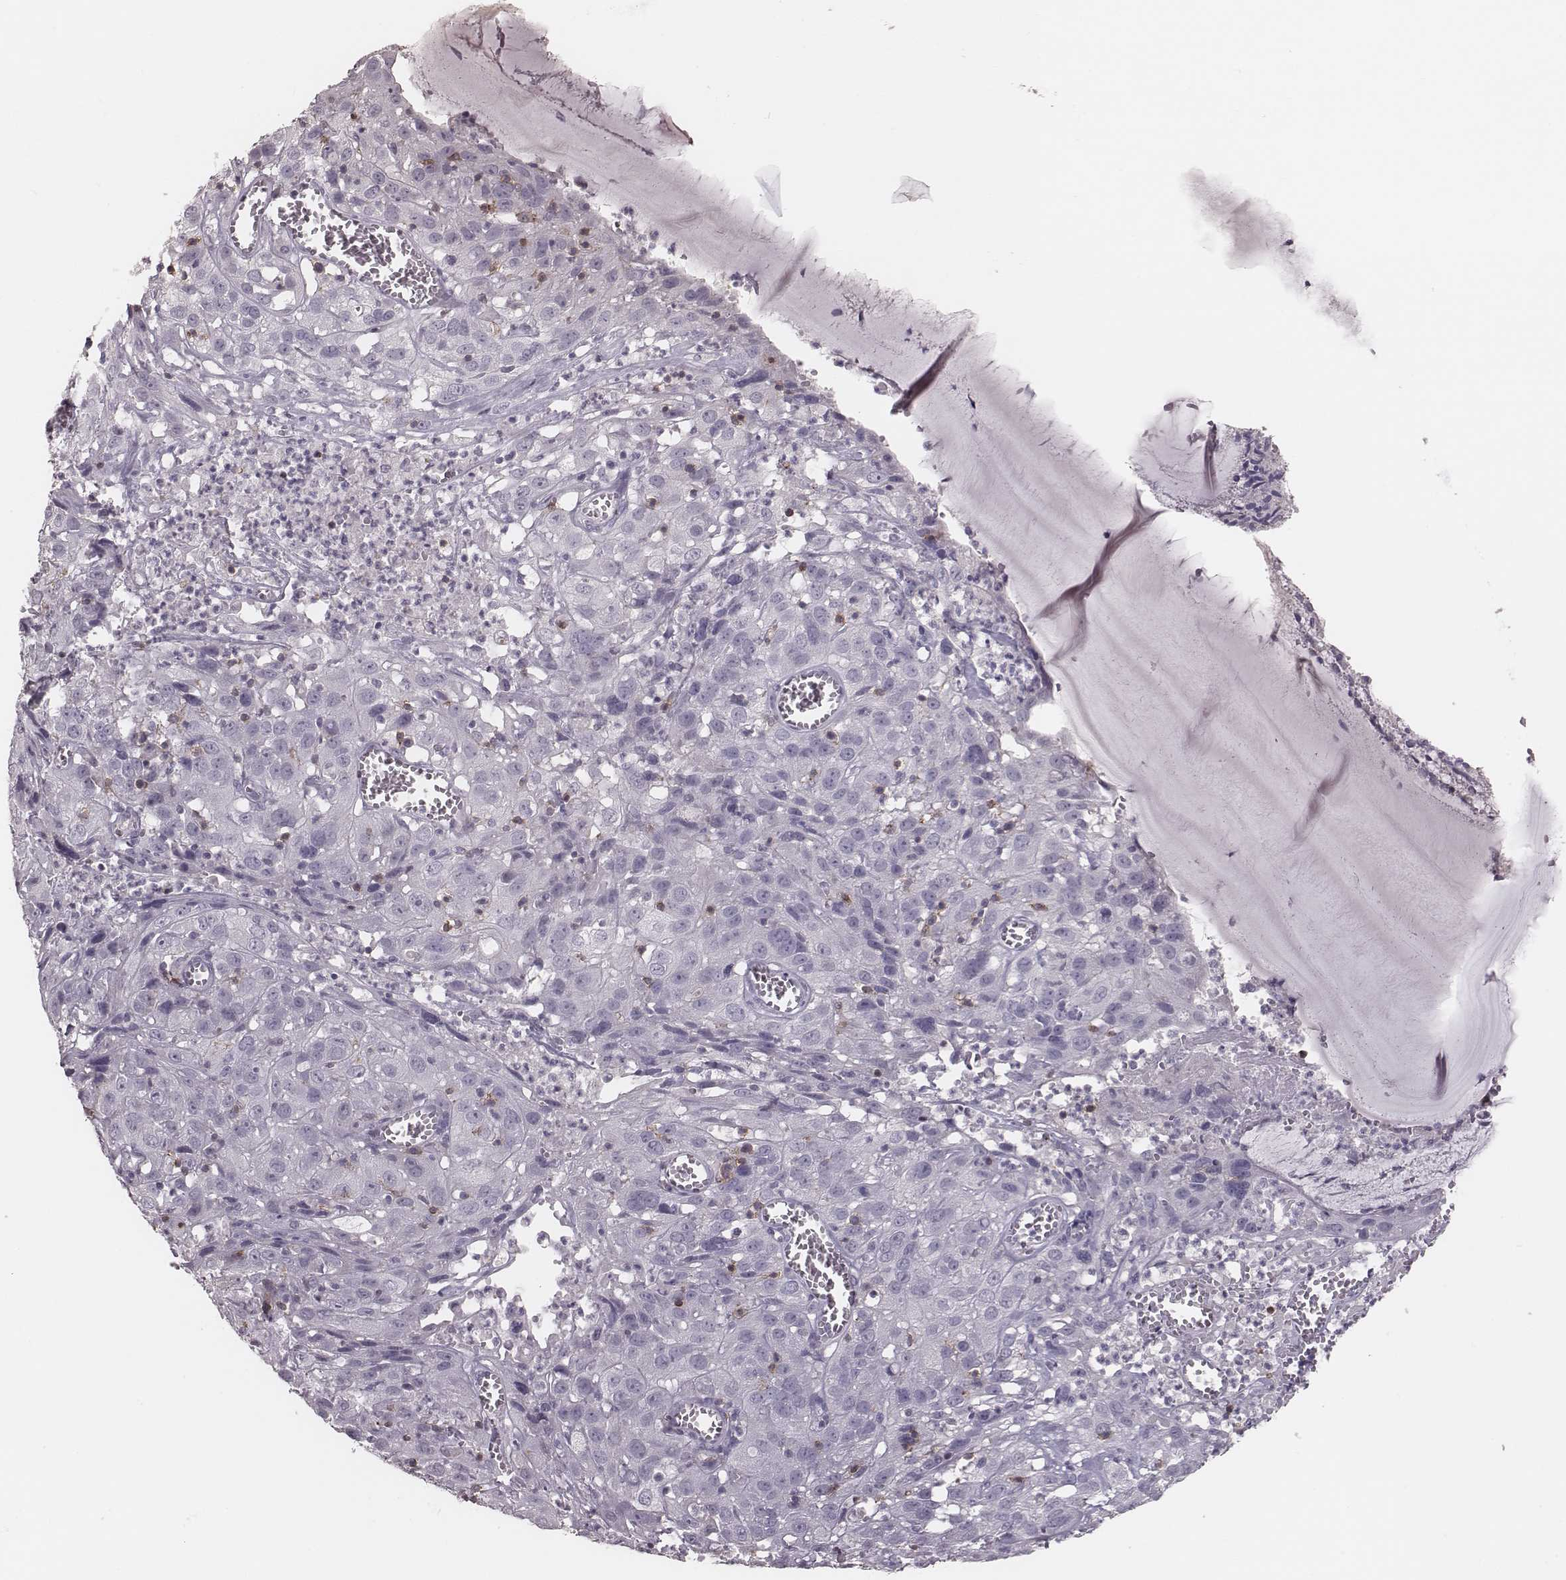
{"staining": {"intensity": "negative", "quantity": "none", "location": "none"}, "tissue": "cervical cancer", "cell_type": "Tumor cells", "image_type": "cancer", "snomed": [{"axis": "morphology", "description": "Squamous cell carcinoma, NOS"}, {"axis": "topography", "description": "Cervix"}], "caption": "Immunohistochemical staining of cervical cancer reveals no significant positivity in tumor cells. (DAB (3,3'-diaminobenzidine) immunohistochemistry (IHC) visualized using brightfield microscopy, high magnification).", "gene": "PDCD1", "patient": {"sex": "female", "age": 32}}